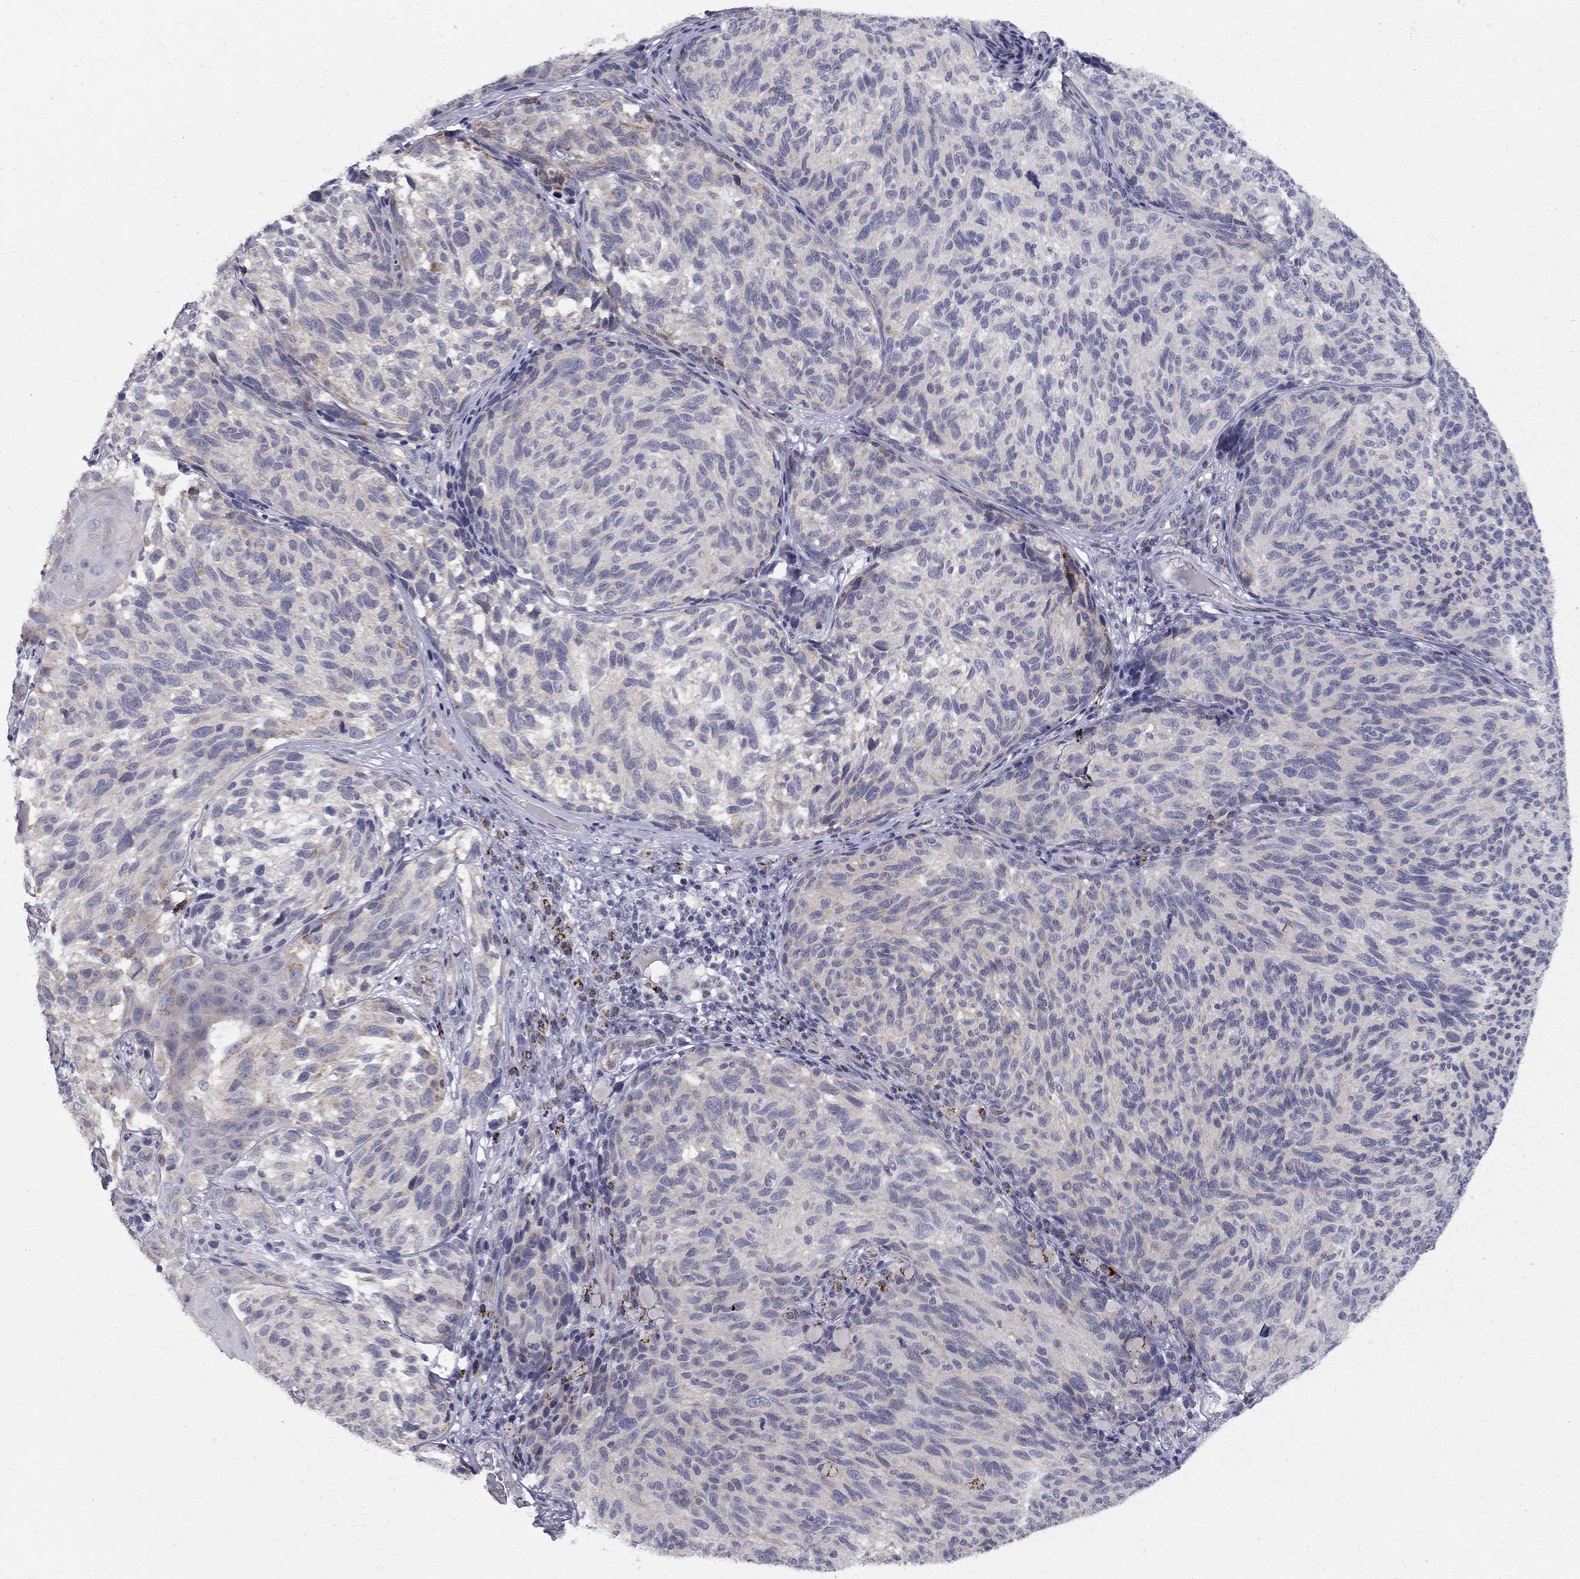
{"staining": {"intensity": "negative", "quantity": "none", "location": "none"}, "tissue": "melanoma", "cell_type": "Tumor cells", "image_type": "cancer", "snomed": [{"axis": "morphology", "description": "Malignant melanoma, NOS"}, {"axis": "topography", "description": "Skin"}], "caption": "DAB (3,3'-diaminobenzidine) immunohistochemical staining of malignant melanoma shows no significant expression in tumor cells.", "gene": "CLIC6", "patient": {"sex": "female", "age": 73}}